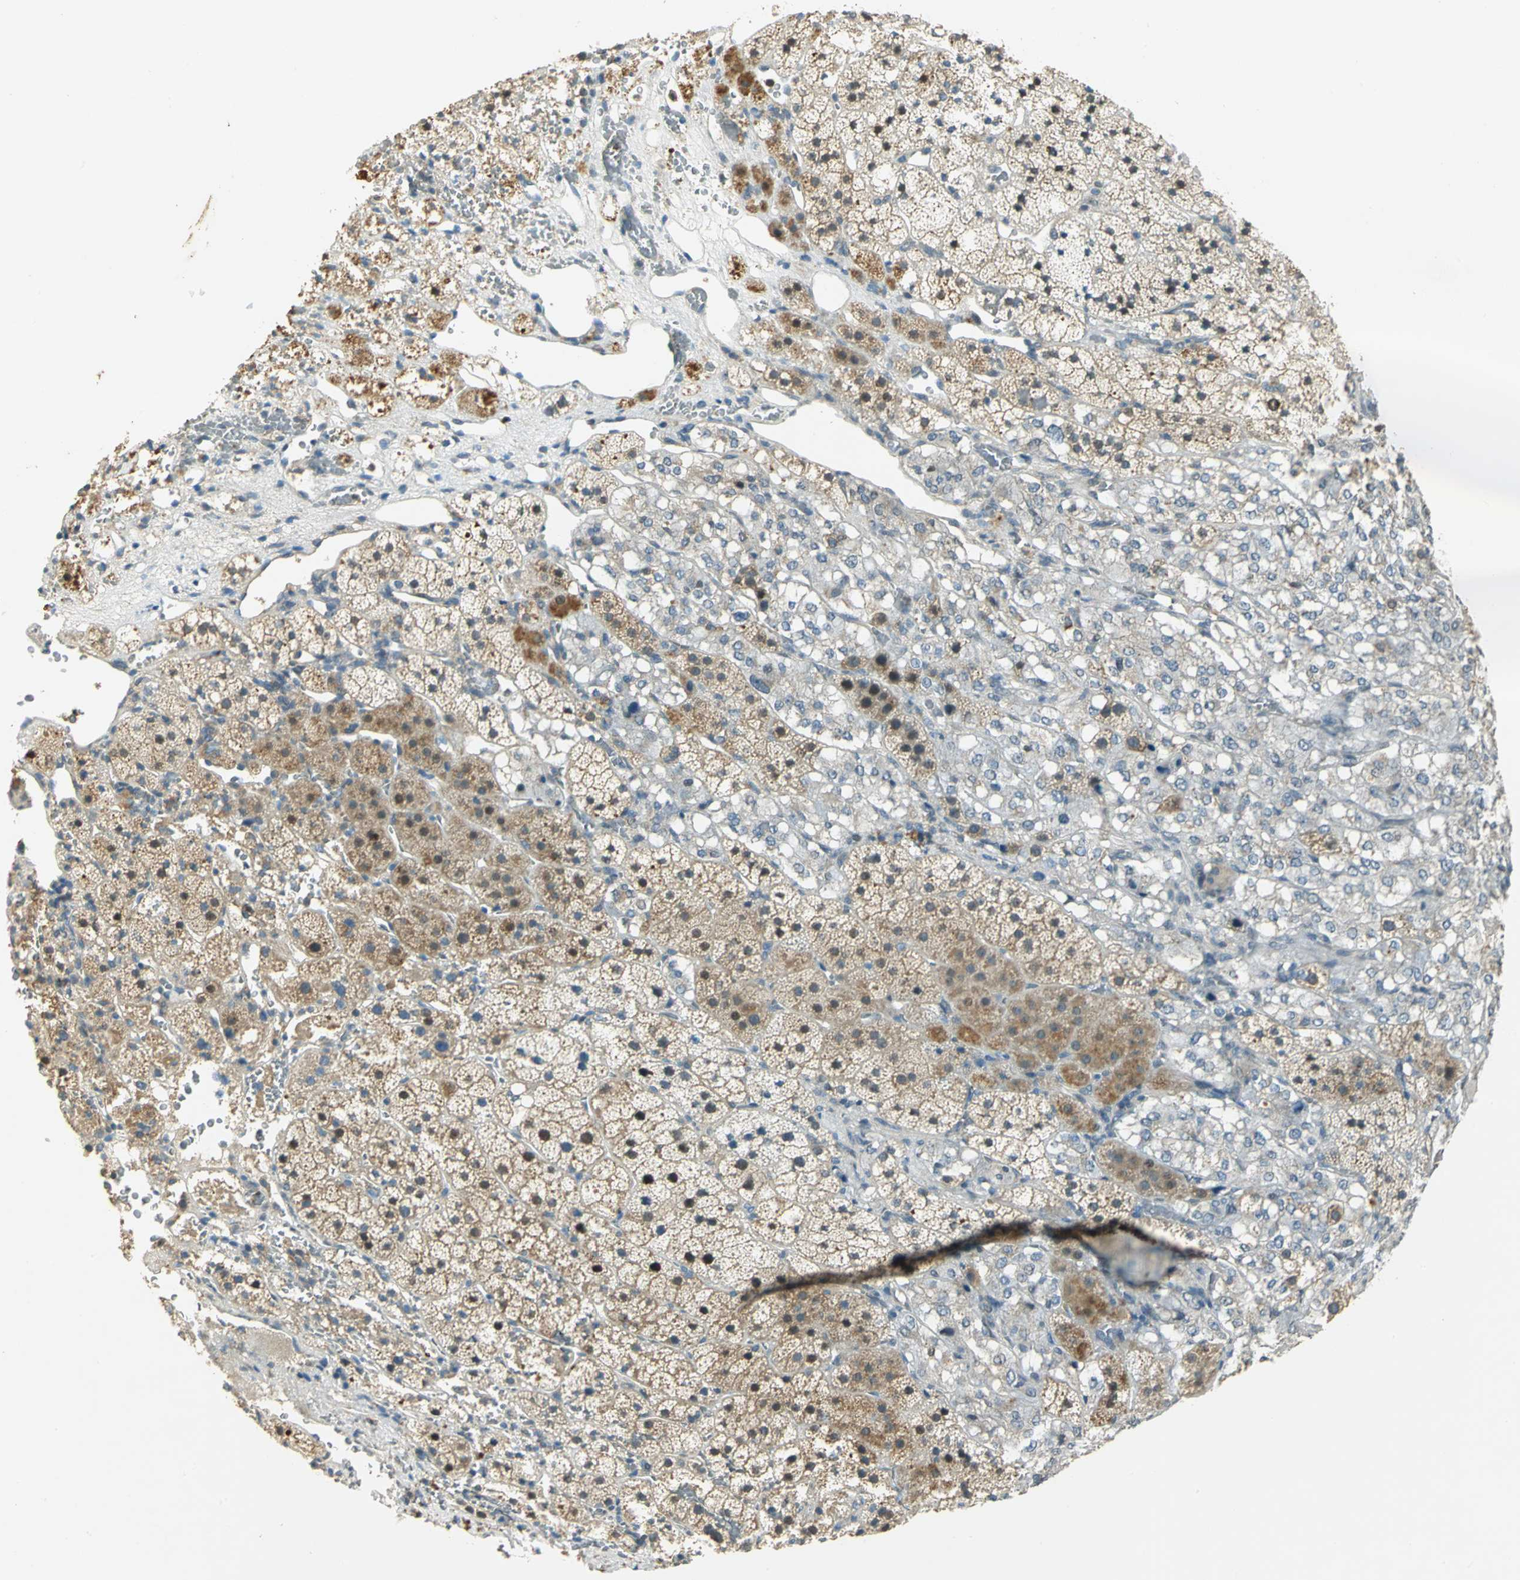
{"staining": {"intensity": "moderate", "quantity": "25%-75%", "location": "cytoplasmic/membranous,nuclear"}, "tissue": "adrenal gland", "cell_type": "Glandular cells", "image_type": "normal", "snomed": [{"axis": "morphology", "description": "Normal tissue, NOS"}, {"axis": "topography", "description": "Adrenal gland"}], "caption": "Protein staining reveals moderate cytoplasmic/membranous,nuclear positivity in approximately 25%-75% of glandular cells in benign adrenal gland.", "gene": "BIRC2", "patient": {"sex": "female", "age": 44}}